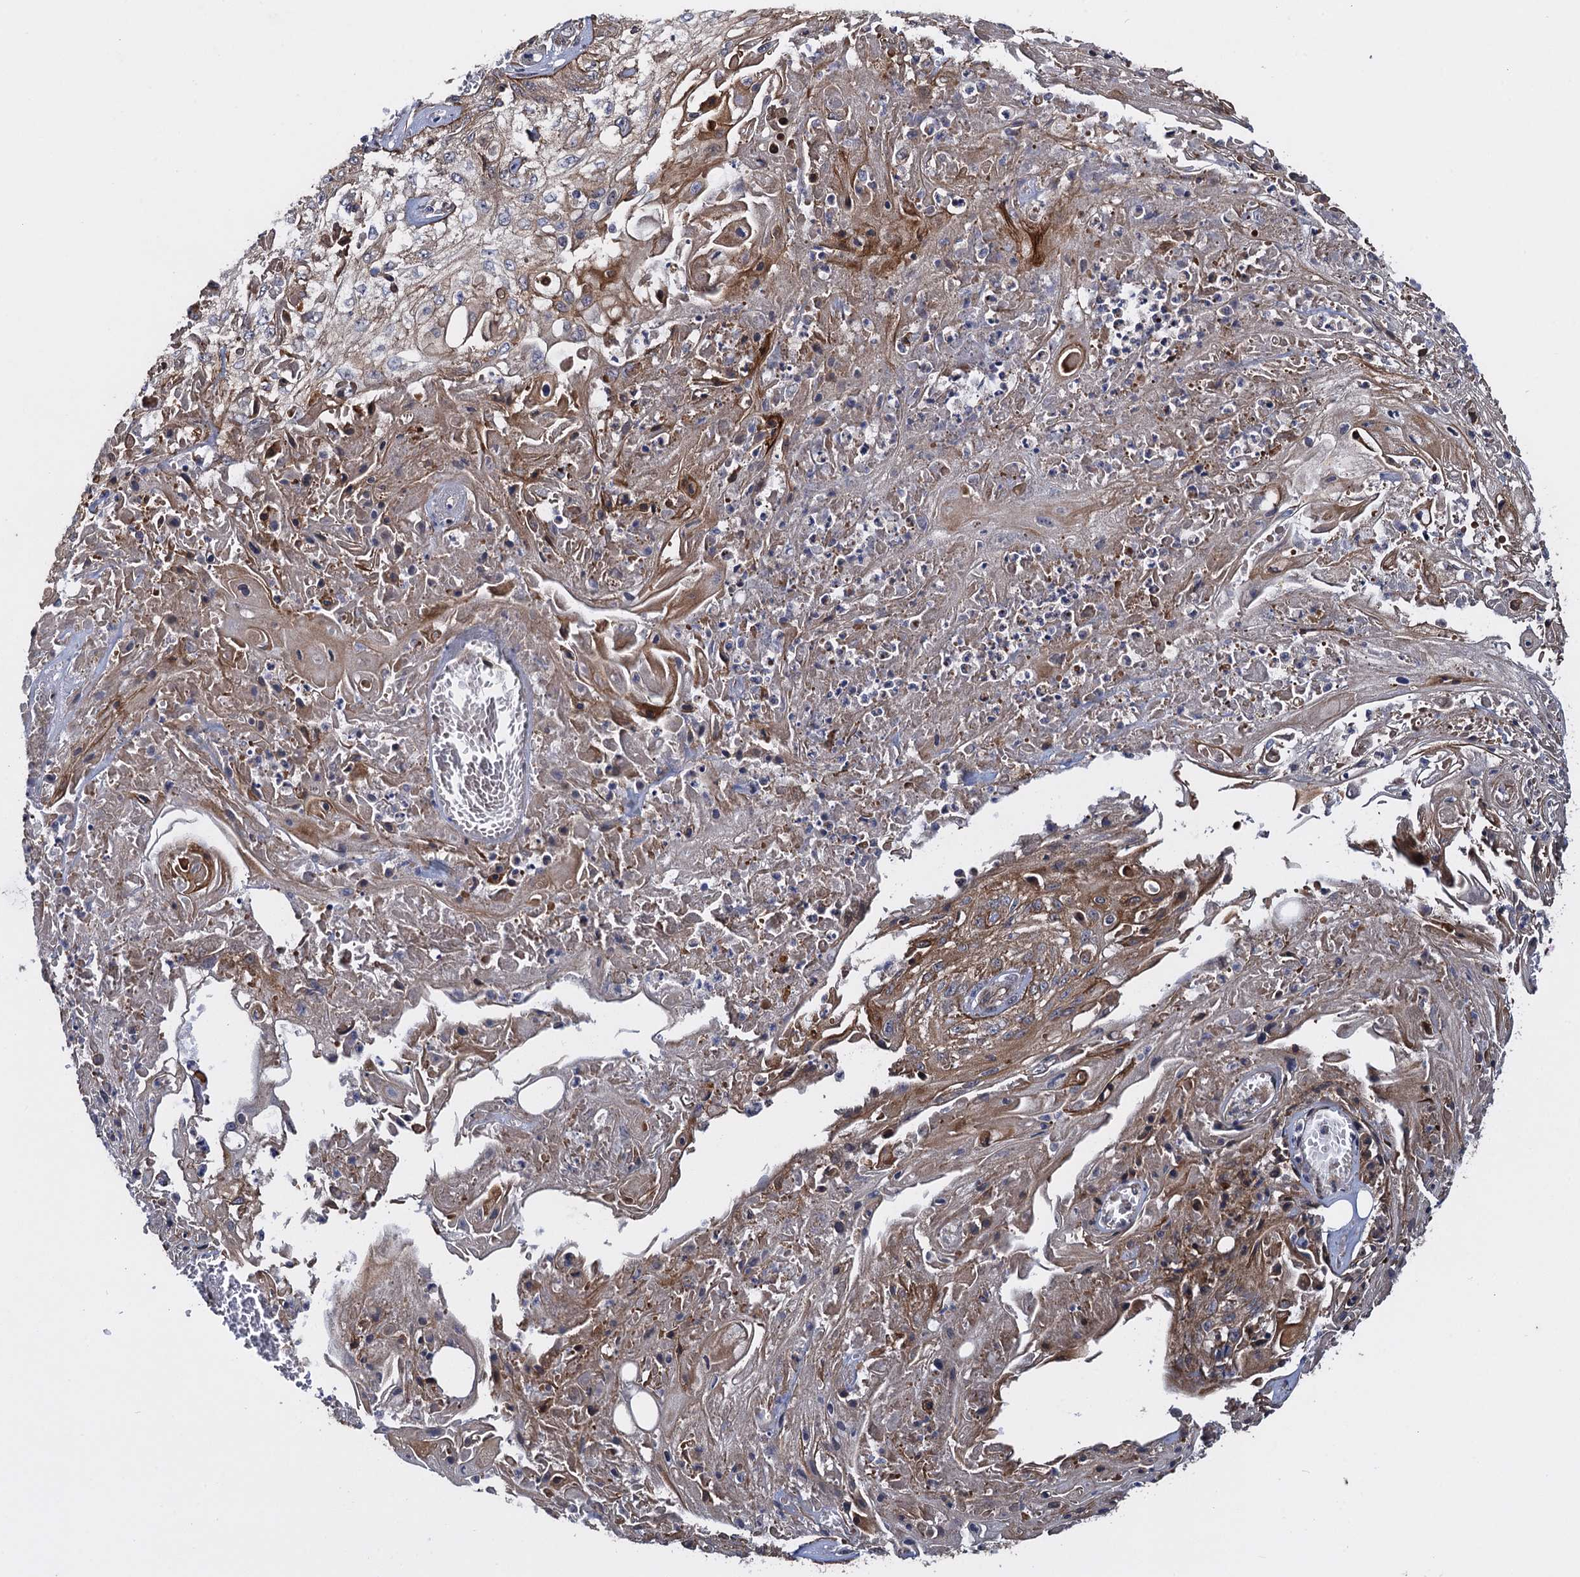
{"staining": {"intensity": "moderate", "quantity": "25%-75%", "location": "cytoplasmic/membranous"}, "tissue": "skin cancer", "cell_type": "Tumor cells", "image_type": "cancer", "snomed": [{"axis": "morphology", "description": "Squamous cell carcinoma, NOS"}, {"axis": "morphology", "description": "Squamous cell carcinoma, metastatic, NOS"}, {"axis": "topography", "description": "Skin"}, {"axis": "topography", "description": "Lymph node"}], "caption": "DAB (3,3'-diaminobenzidine) immunohistochemical staining of skin cancer (squamous cell carcinoma) exhibits moderate cytoplasmic/membranous protein positivity in about 25%-75% of tumor cells. Nuclei are stained in blue.", "gene": "HAUS1", "patient": {"sex": "male", "age": 75}}